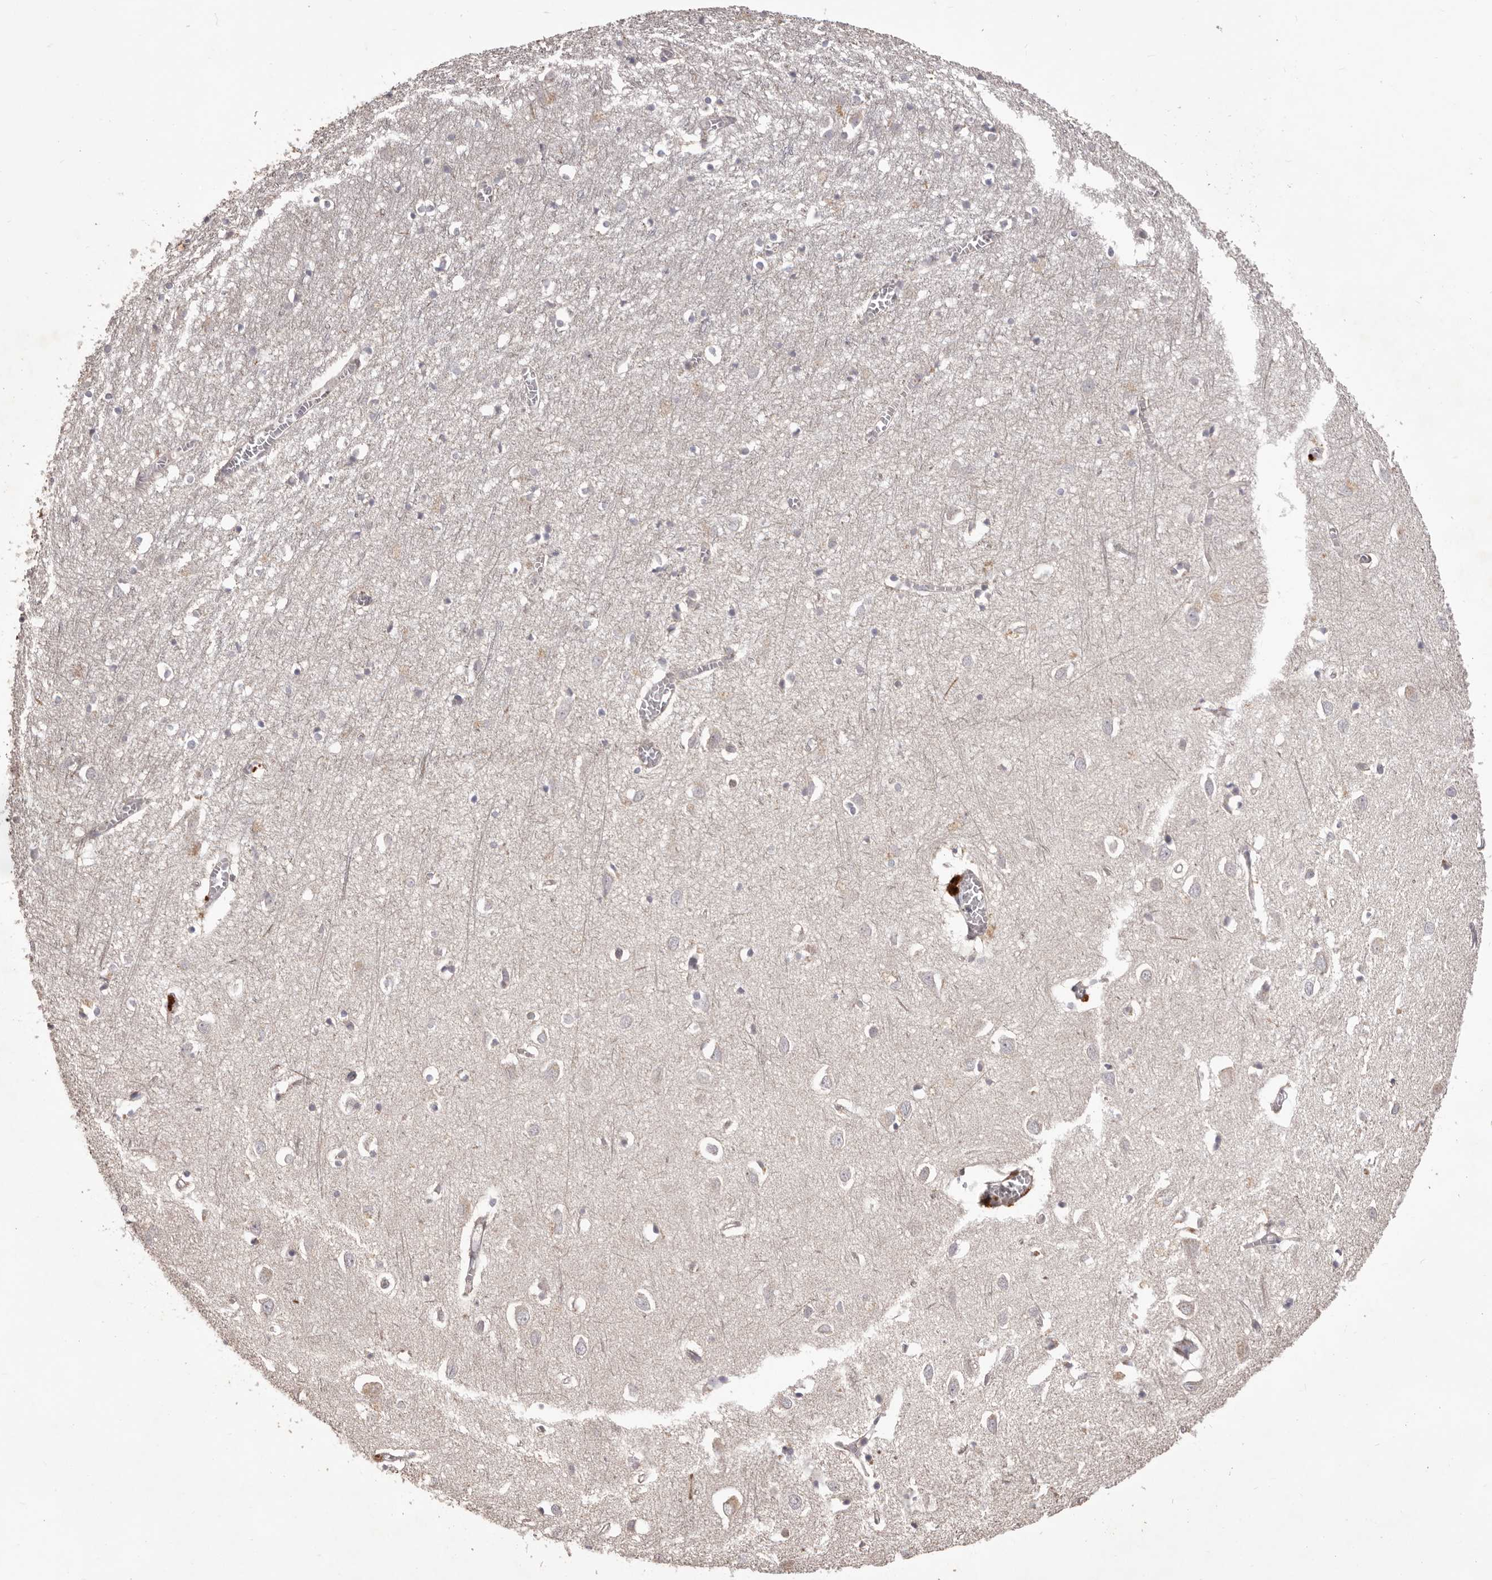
{"staining": {"intensity": "weak", "quantity": ">75%", "location": "cytoplasmic/membranous"}, "tissue": "cerebral cortex", "cell_type": "Endothelial cells", "image_type": "normal", "snomed": [{"axis": "morphology", "description": "Normal tissue, NOS"}, {"axis": "topography", "description": "Cerebral cortex"}], "caption": "High-magnification brightfield microscopy of normal cerebral cortex stained with DAB (brown) and counterstained with hematoxylin (blue). endothelial cells exhibit weak cytoplasmic/membranous staining is present in approximately>75% of cells. Nuclei are stained in blue.", "gene": "HRH1", "patient": {"sex": "female", "age": 64}}